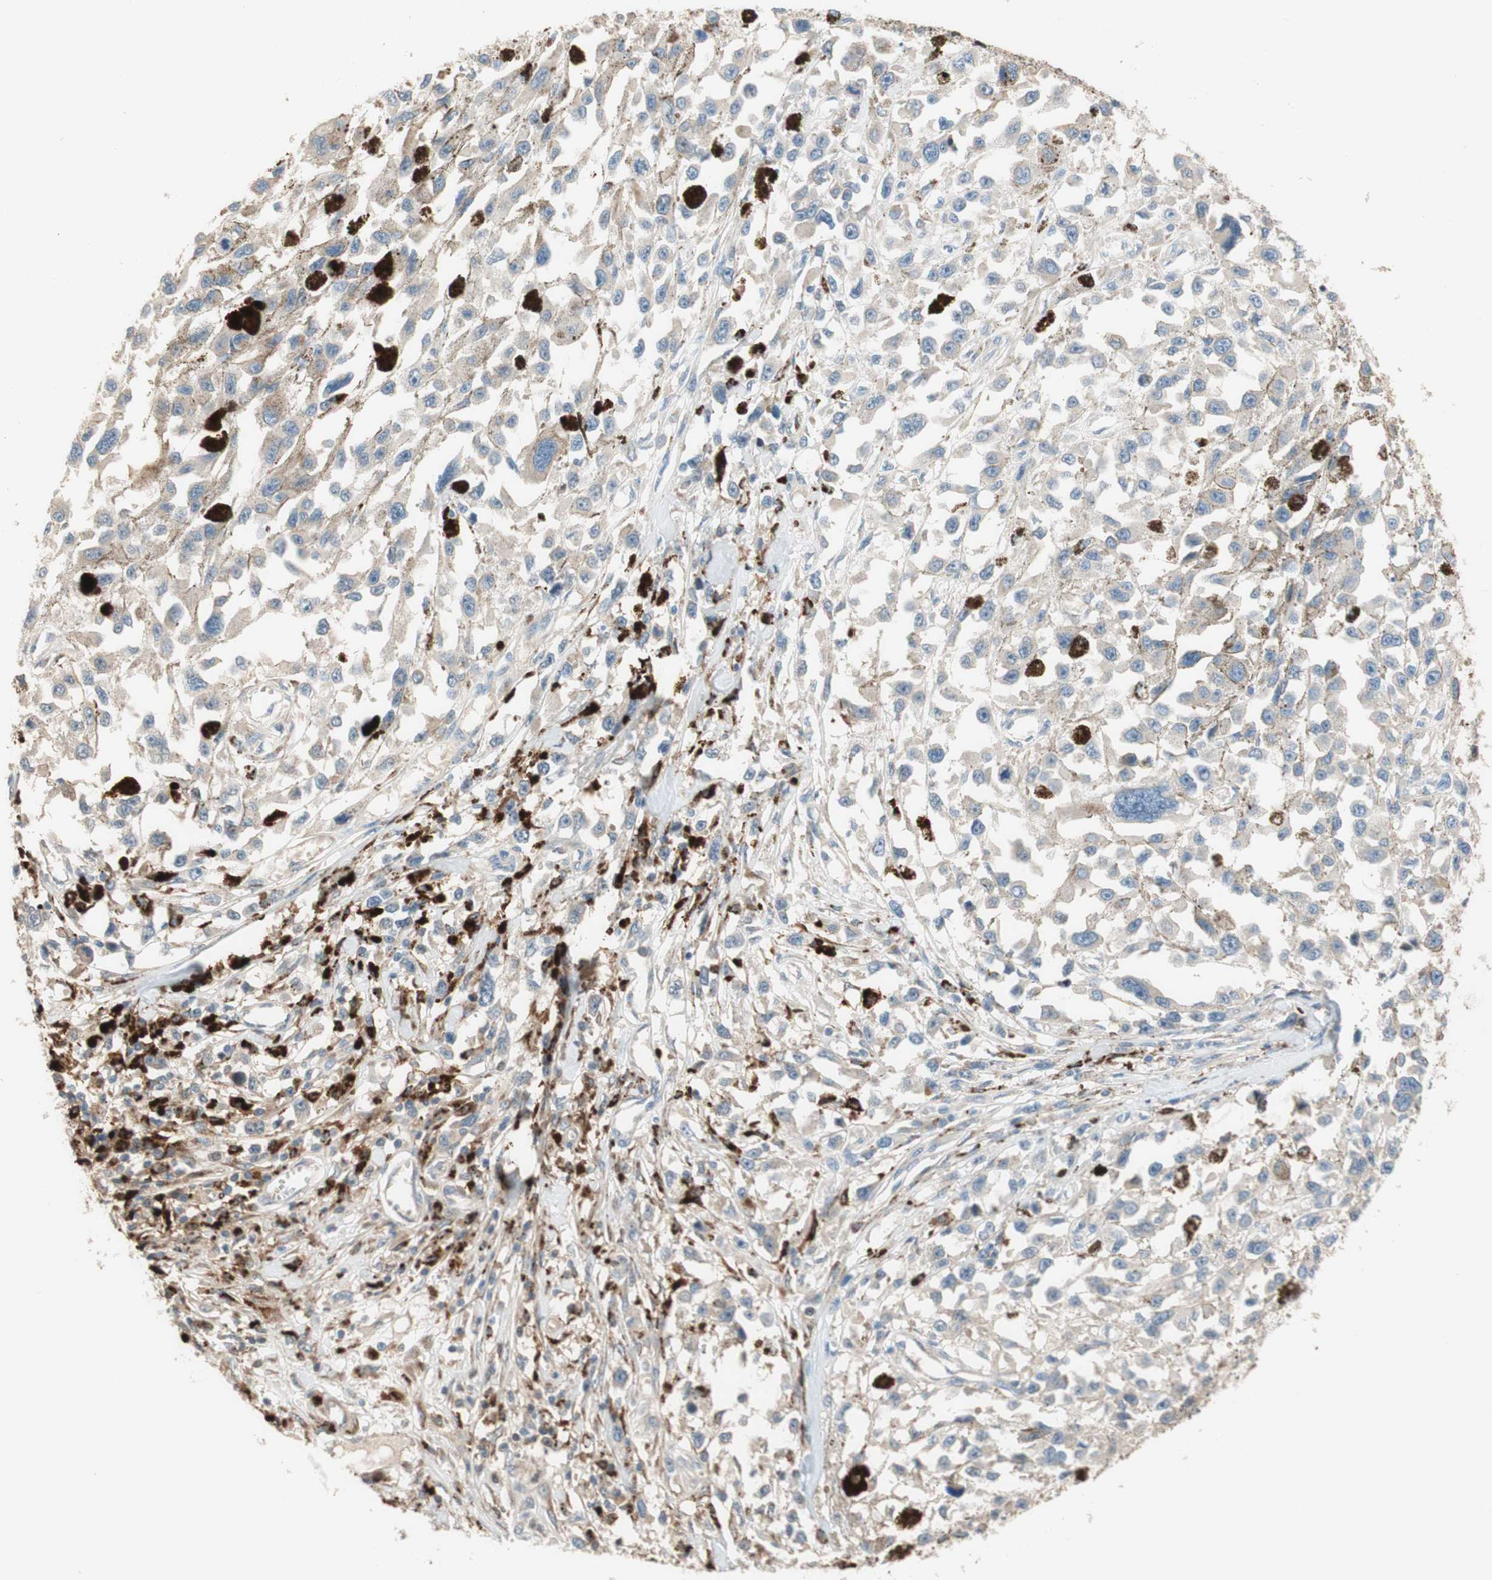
{"staining": {"intensity": "weak", "quantity": ">75%", "location": "cytoplasmic/membranous"}, "tissue": "melanoma", "cell_type": "Tumor cells", "image_type": "cancer", "snomed": [{"axis": "morphology", "description": "Malignant melanoma, Metastatic site"}, {"axis": "topography", "description": "Lymph node"}], "caption": "This is a histology image of immunohistochemistry (IHC) staining of melanoma, which shows weak positivity in the cytoplasmic/membranous of tumor cells.", "gene": "PTPN21", "patient": {"sex": "male", "age": 59}}